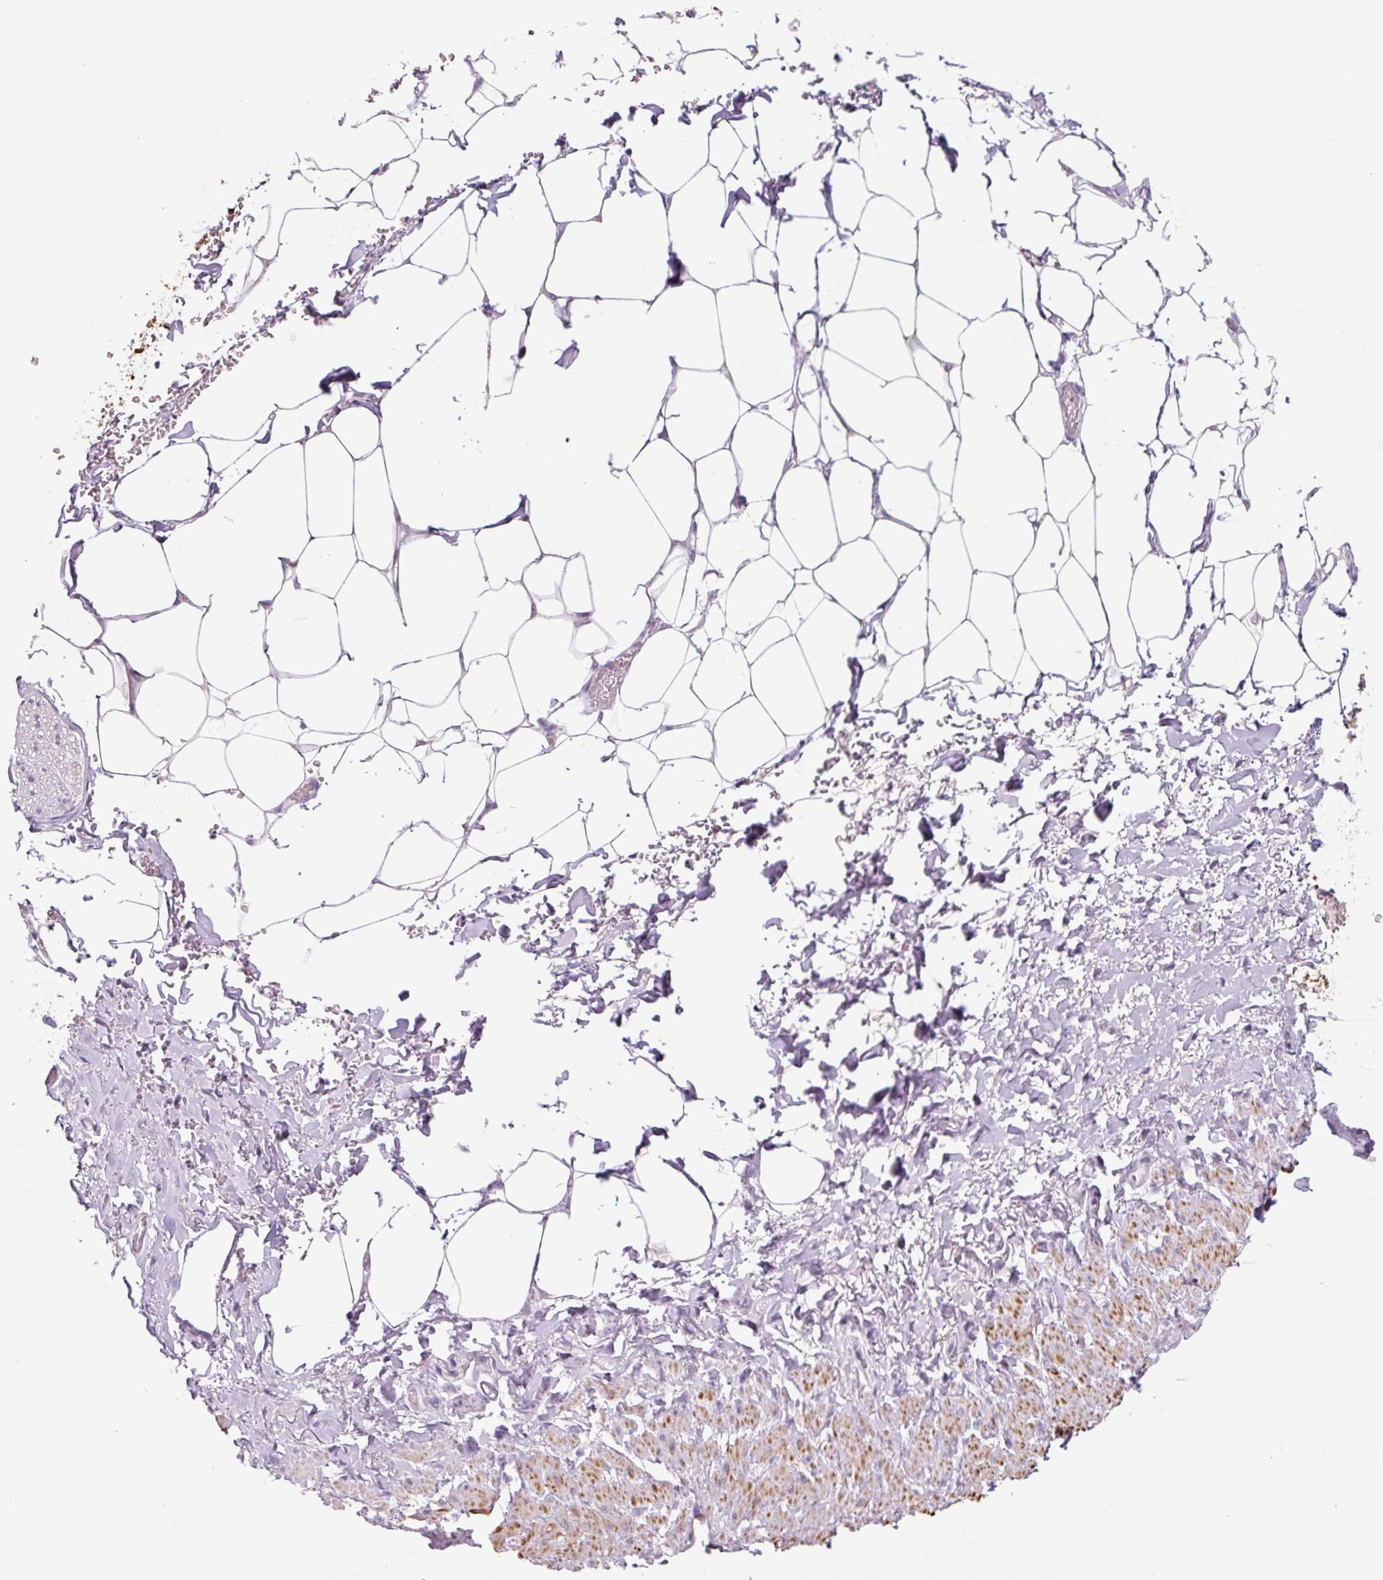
{"staining": {"intensity": "negative", "quantity": "none", "location": "none"}, "tissue": "adipose tissue", "cell_type": "Adipocytes", "image_type": "normal", "snomed": [{"axis": "morphology", "description": "Normal tissue, NOS"}, {"axis": "topography", "description": "Vagina"}, {"axis": "topography", "description": "Peripheral nerve tissue"}], "caption": "An immunohistochemistry (IHC) histopathology image of unremarkable adipose tissue is shown. There is no staining in adipocytes of adipose tissue.", "gene": "CCL25", "patient": {"sex": "female", "age": 71}}